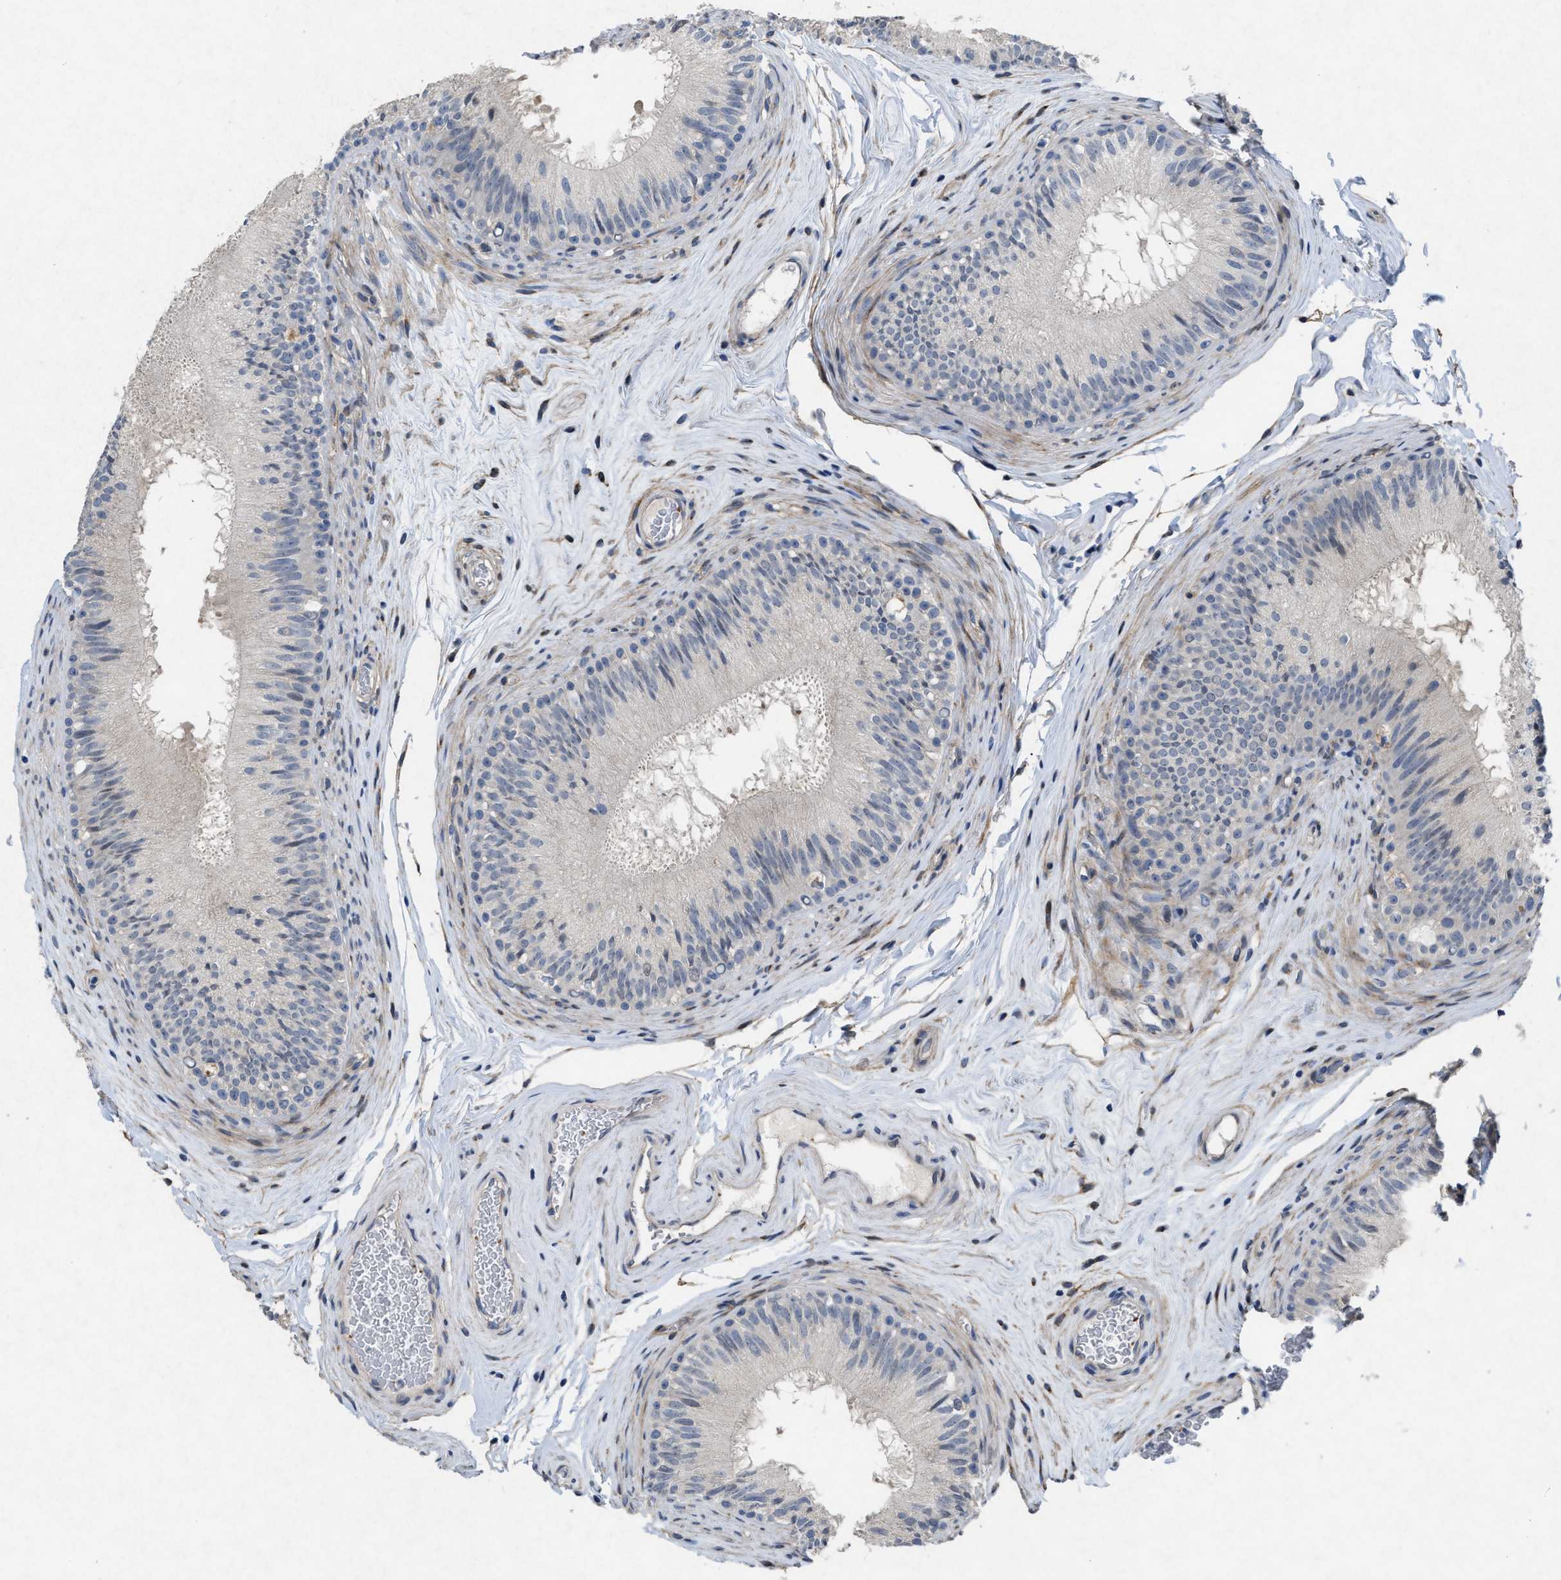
{"staining": {"intensity": "negative", "quantity": "none", "location": "none"}, "tissue": "epididymis", "cell_type": "Glandular cells", "image_type": "normal", "snomed": [{"axis": "morphology", "description": "Normal tissue, NOS"}, {"axis": "topography", "description": "Testis"}, {"axis": "topography", "description": "Epididymis"}], "caption": "High magnification brightfield microscopy of unremarkable epididymis stained with DAB (brown) and counterstained with hematoxylin (blue): glandular cells show no significant positivity. The staining is performed using DAB brown chromogen with nuclei counter-stained in using hematoxylin.", "gene": "PDGFRA", "patient": {"sex": "male", "age": 36}}